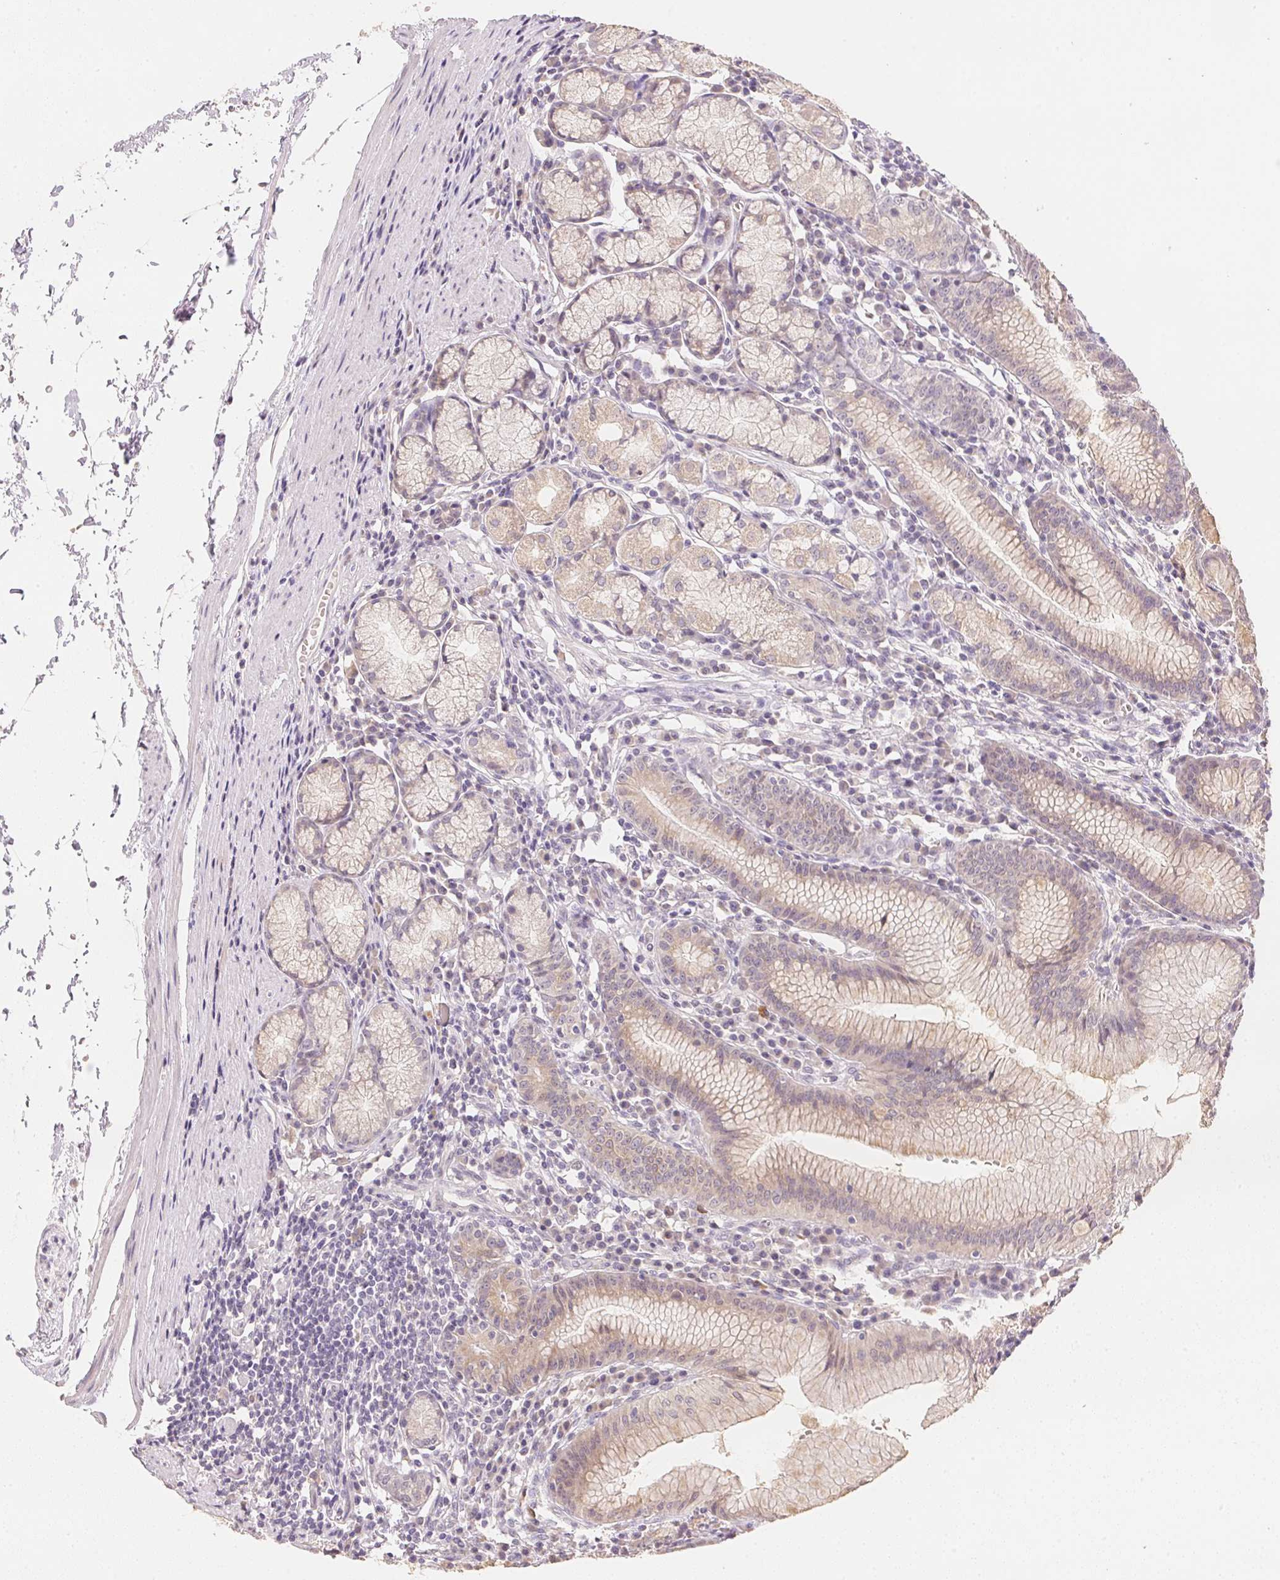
{"staining": {"intensity": "moderate", "quantity": "25%-75%", "location": "cytoplasmic/membranous"}, "tissue": "stomach", "cell_type": "Glandular cells", "image_type": "normal", "snomed": [{"axis": "morphology", "description": "Normal tissue, NOS"}, {"axis": "topography", "description": "Stomach"}], "caption": "An immunohistochemistry micrograph of unremarkable tissue is shown. Protein staining in brown shows moderate cytoplasmic/membranous positivity in stomach within glandular cells. (Stains: DAB (3,3'-diaminobenzidine) in brown, nuclei in blue, Microscopy: brightfield microscopy at high magnification).", "gene": "DHCR24", "patient": {"sex": "male", "age": 55}}